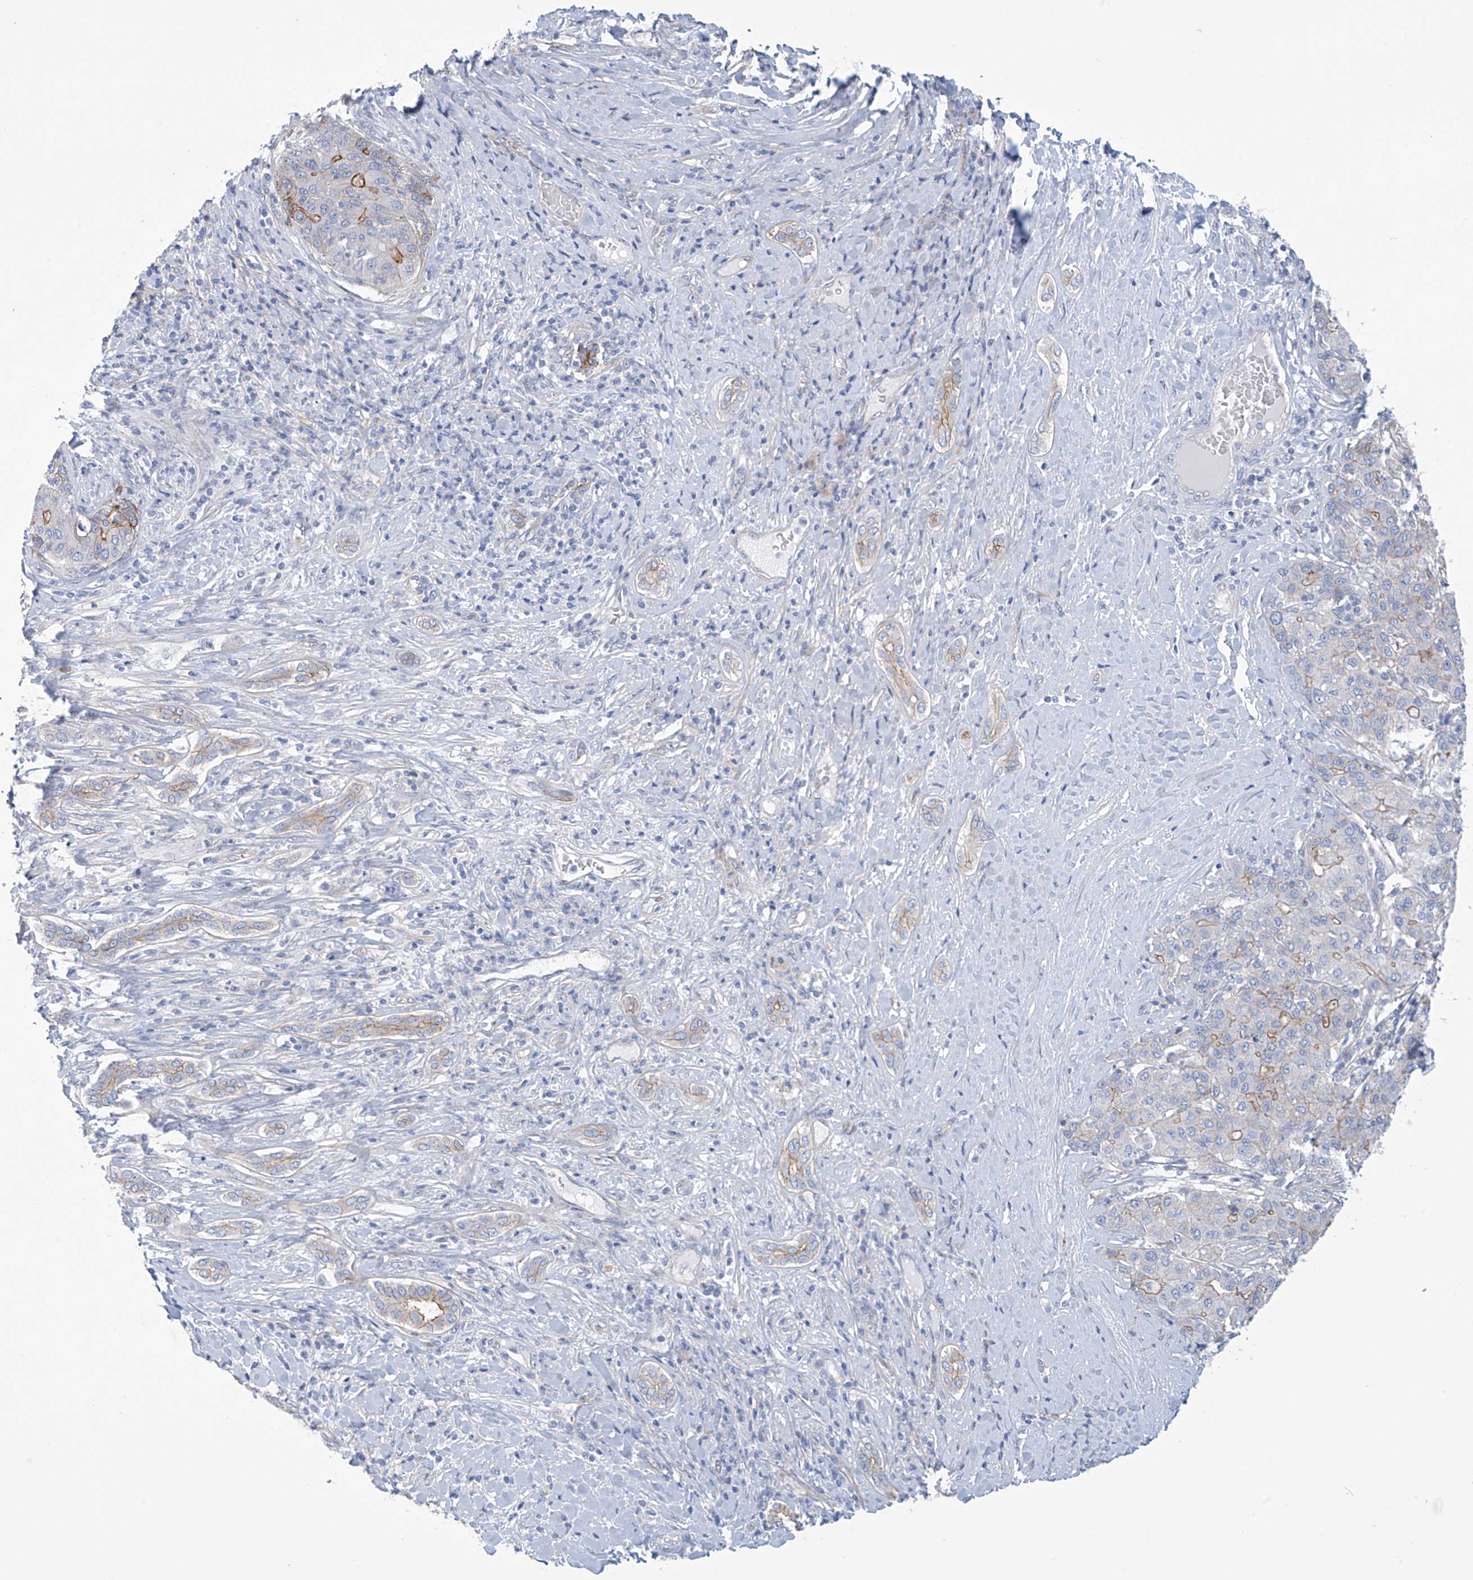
{"staining": {"intensity": "moderate", "quantity": "25%-75%", "location": "cytoplasmic/membranous"}, "tissue": "liver cancer", "cell_type": "Tumor cells", "image_type": "cancer", "snomed": [{"axis": "morphology", "description": "Carcinoma, Hepatocellular, NOS"}, {"axis": "topography", "description": "Liver"}], "caption": "There is medium levels of moderate cytoplasmic/membranous expression in tumor cells of liver hepatocellular carcinoma, as demonstrated by immunohistochemical staining (brown color).", "gene": "ABHD13", "patient": {"sex": "male", "age": 65}}